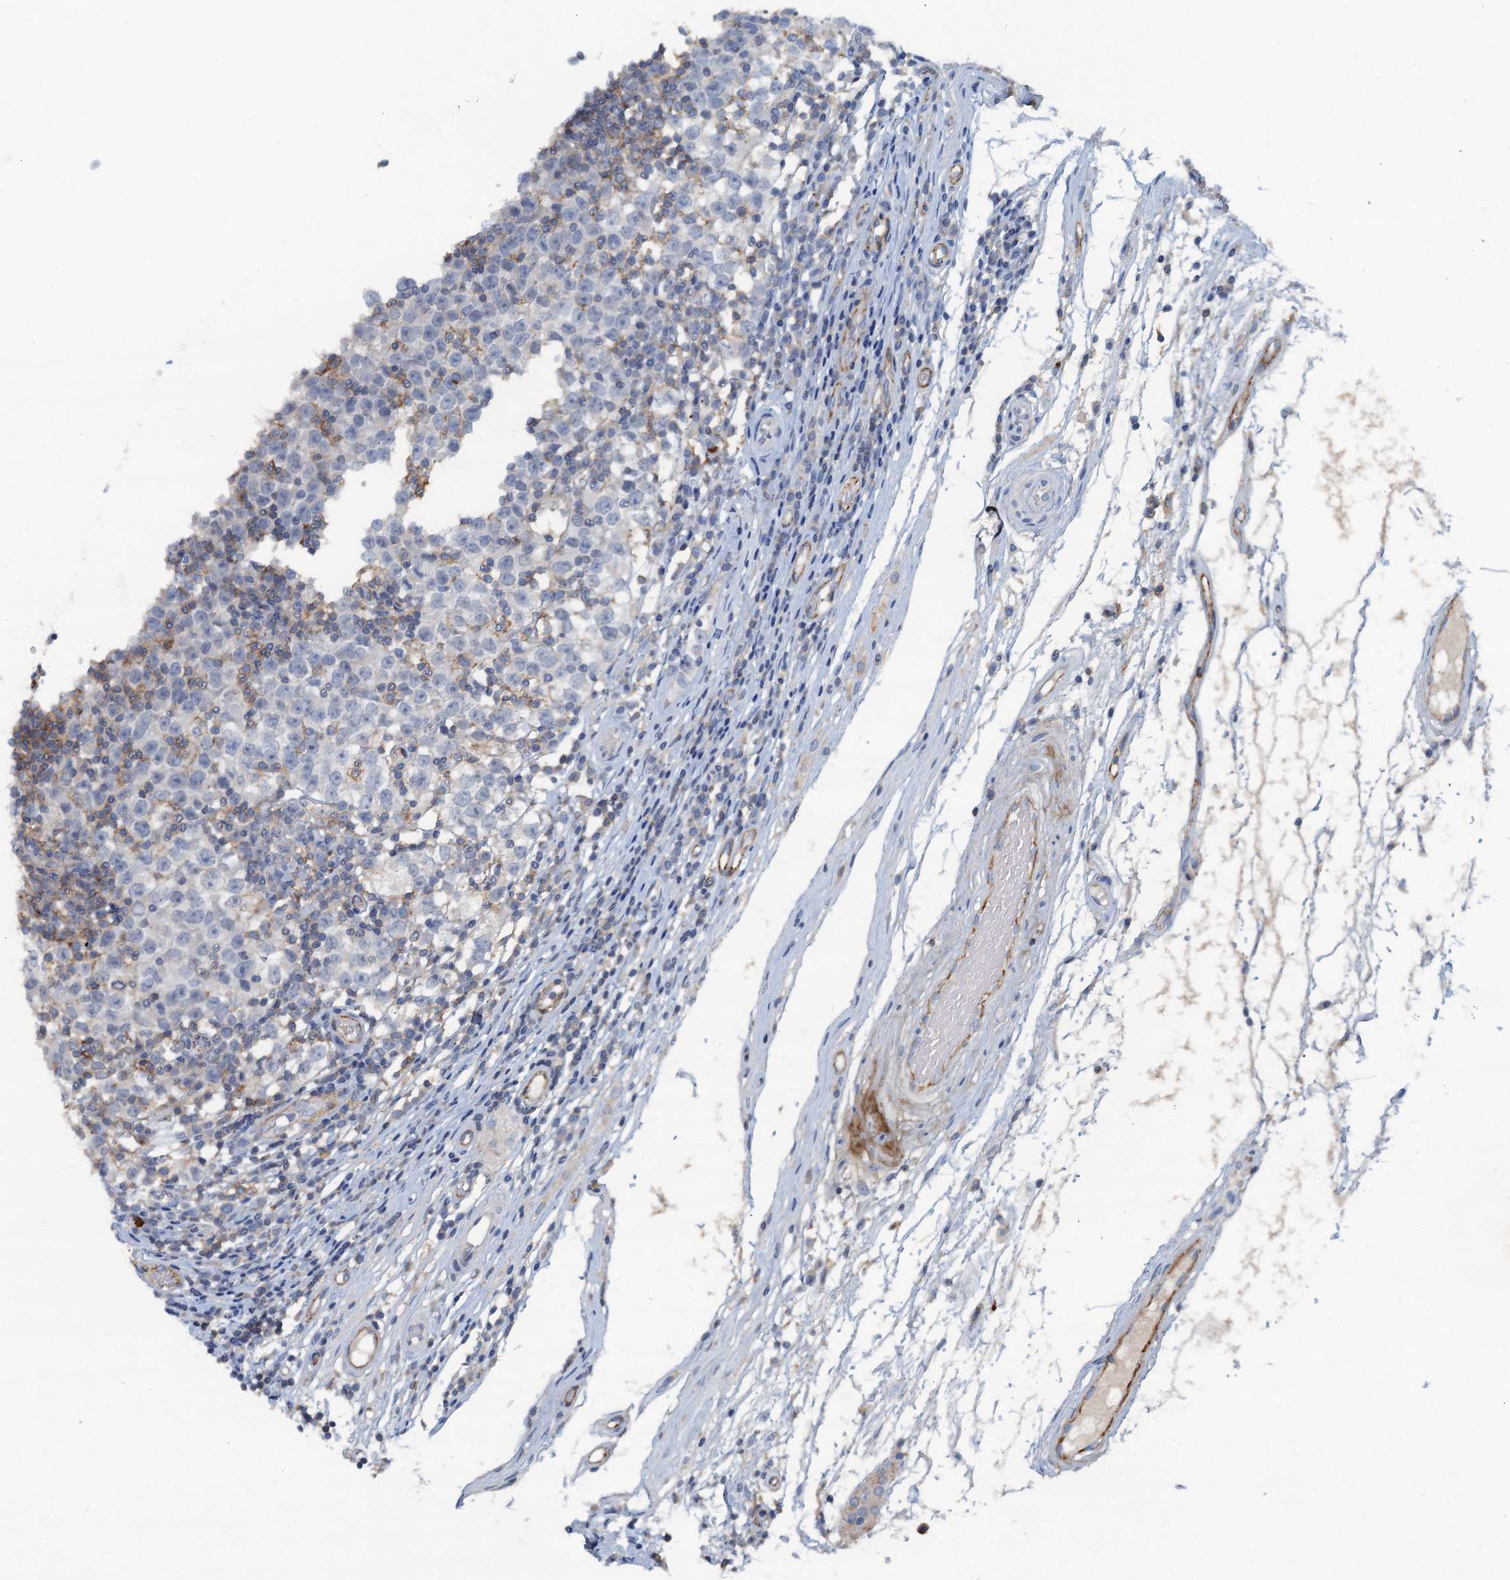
{"staining": {"intensity": "negative", "quantity": "none", "location": "none"}, "tissue": "testis cancer", "cell_type": "Tumor cells", "image_type": "cancer", "snomed": [{"axis": "morphology", "description": "Seminoma, NOS"}, {"axis": "topography", "description": "Testis"}], "caption": "The micrograph shows no staining of tumor cells in testis seminoma.", "gene": "THAP10", "patient": {"sex": "male", "age": 65}}